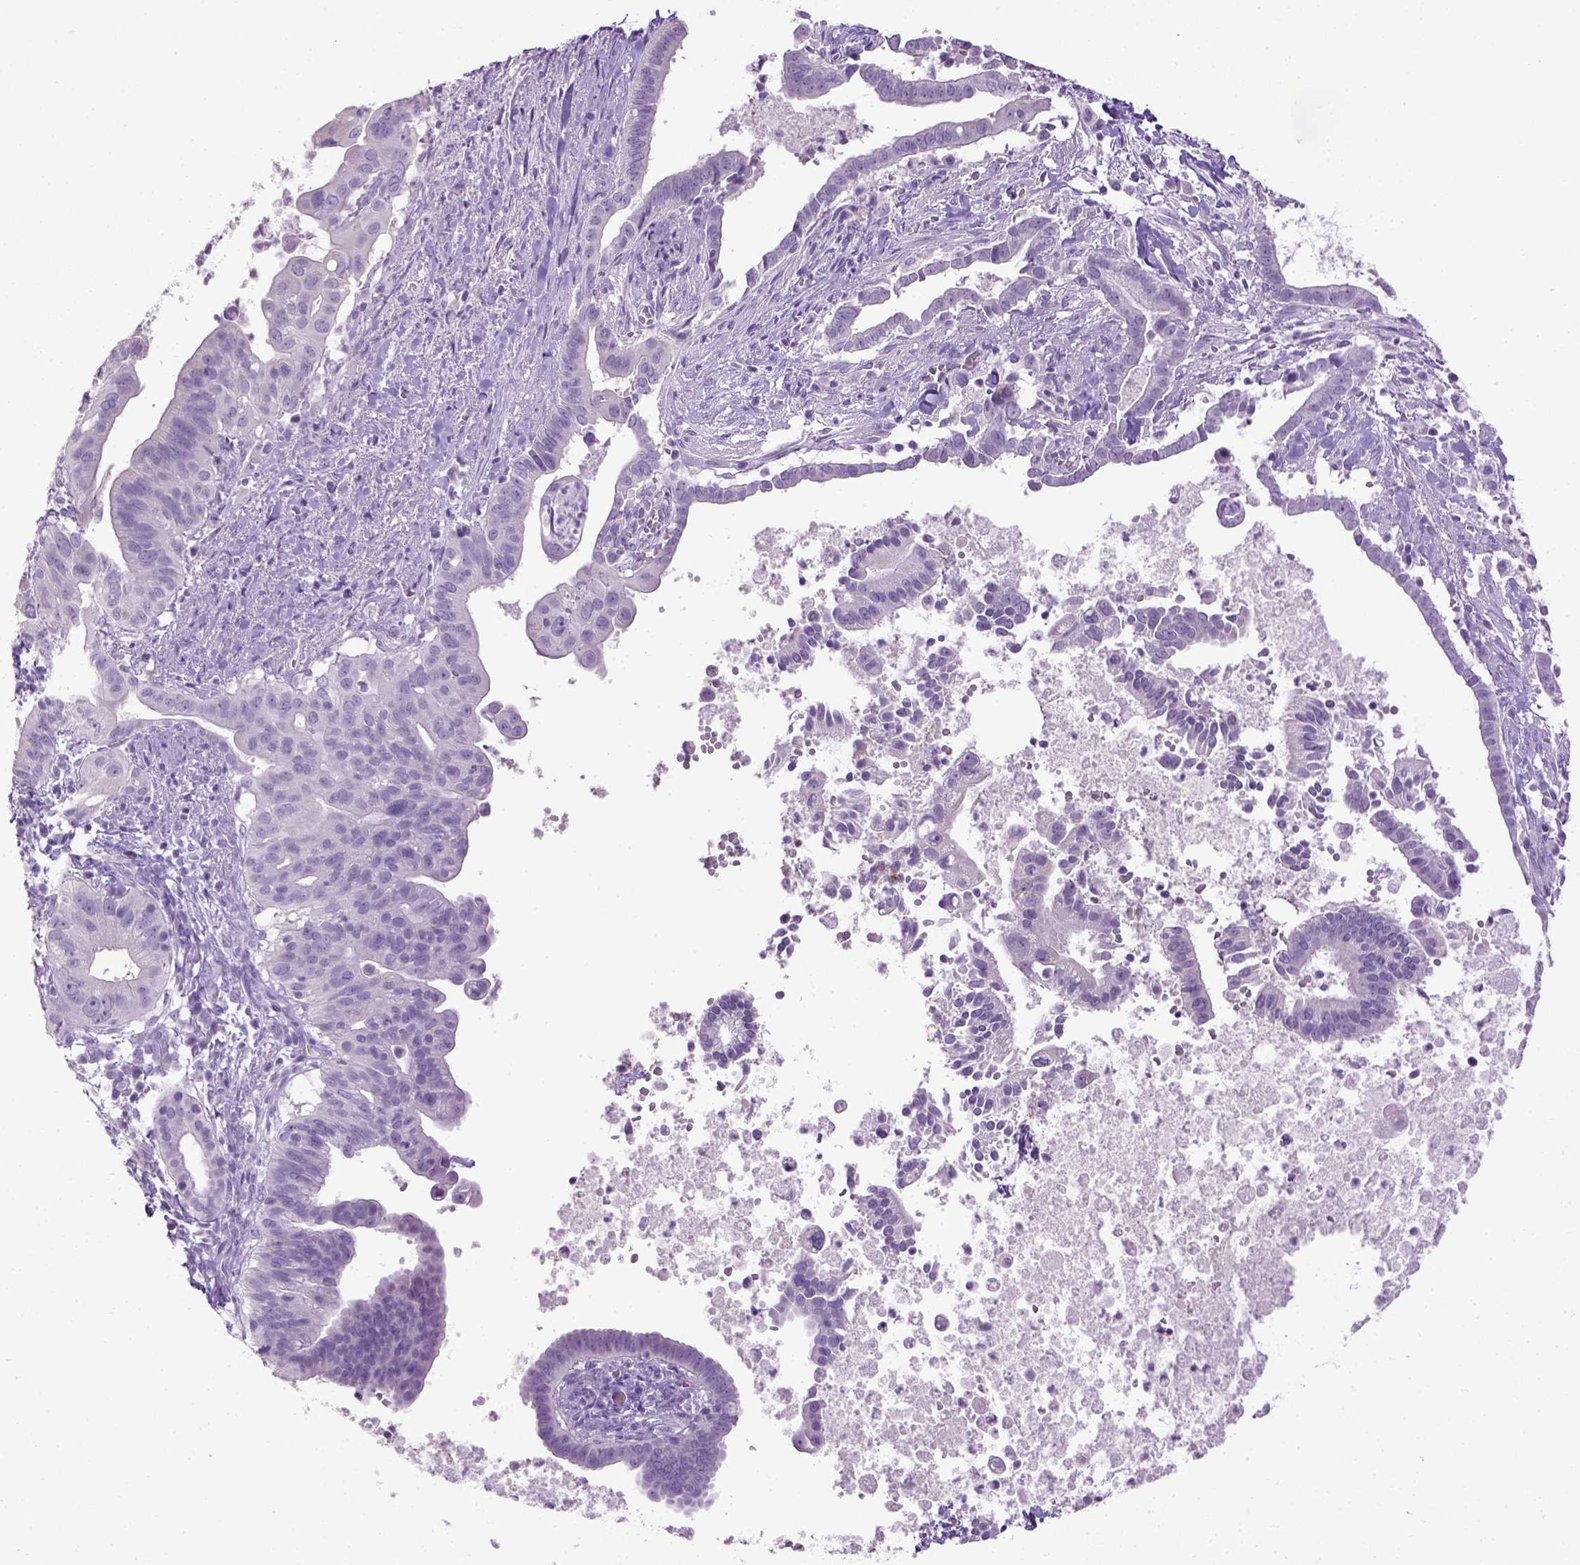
{"staining": {"intensity": "negative", "quantity": "none", "location": "none"}, "tissue": "pancreatic cancer", "cell_type": "Tumor cells", "image_type": "cancer", "snomed": [{"axis": "morphology", "description": "Adenocarcinoma, NOS"}, {"axis": "topography", "description": "Pancreas"}], "caption": "An image of human pancreatic cancer (adenocarcinoma) is negative for staining in tumor cells.", "gene": "CYP24A1", "patient": {"sex": "male", "age": 61}}